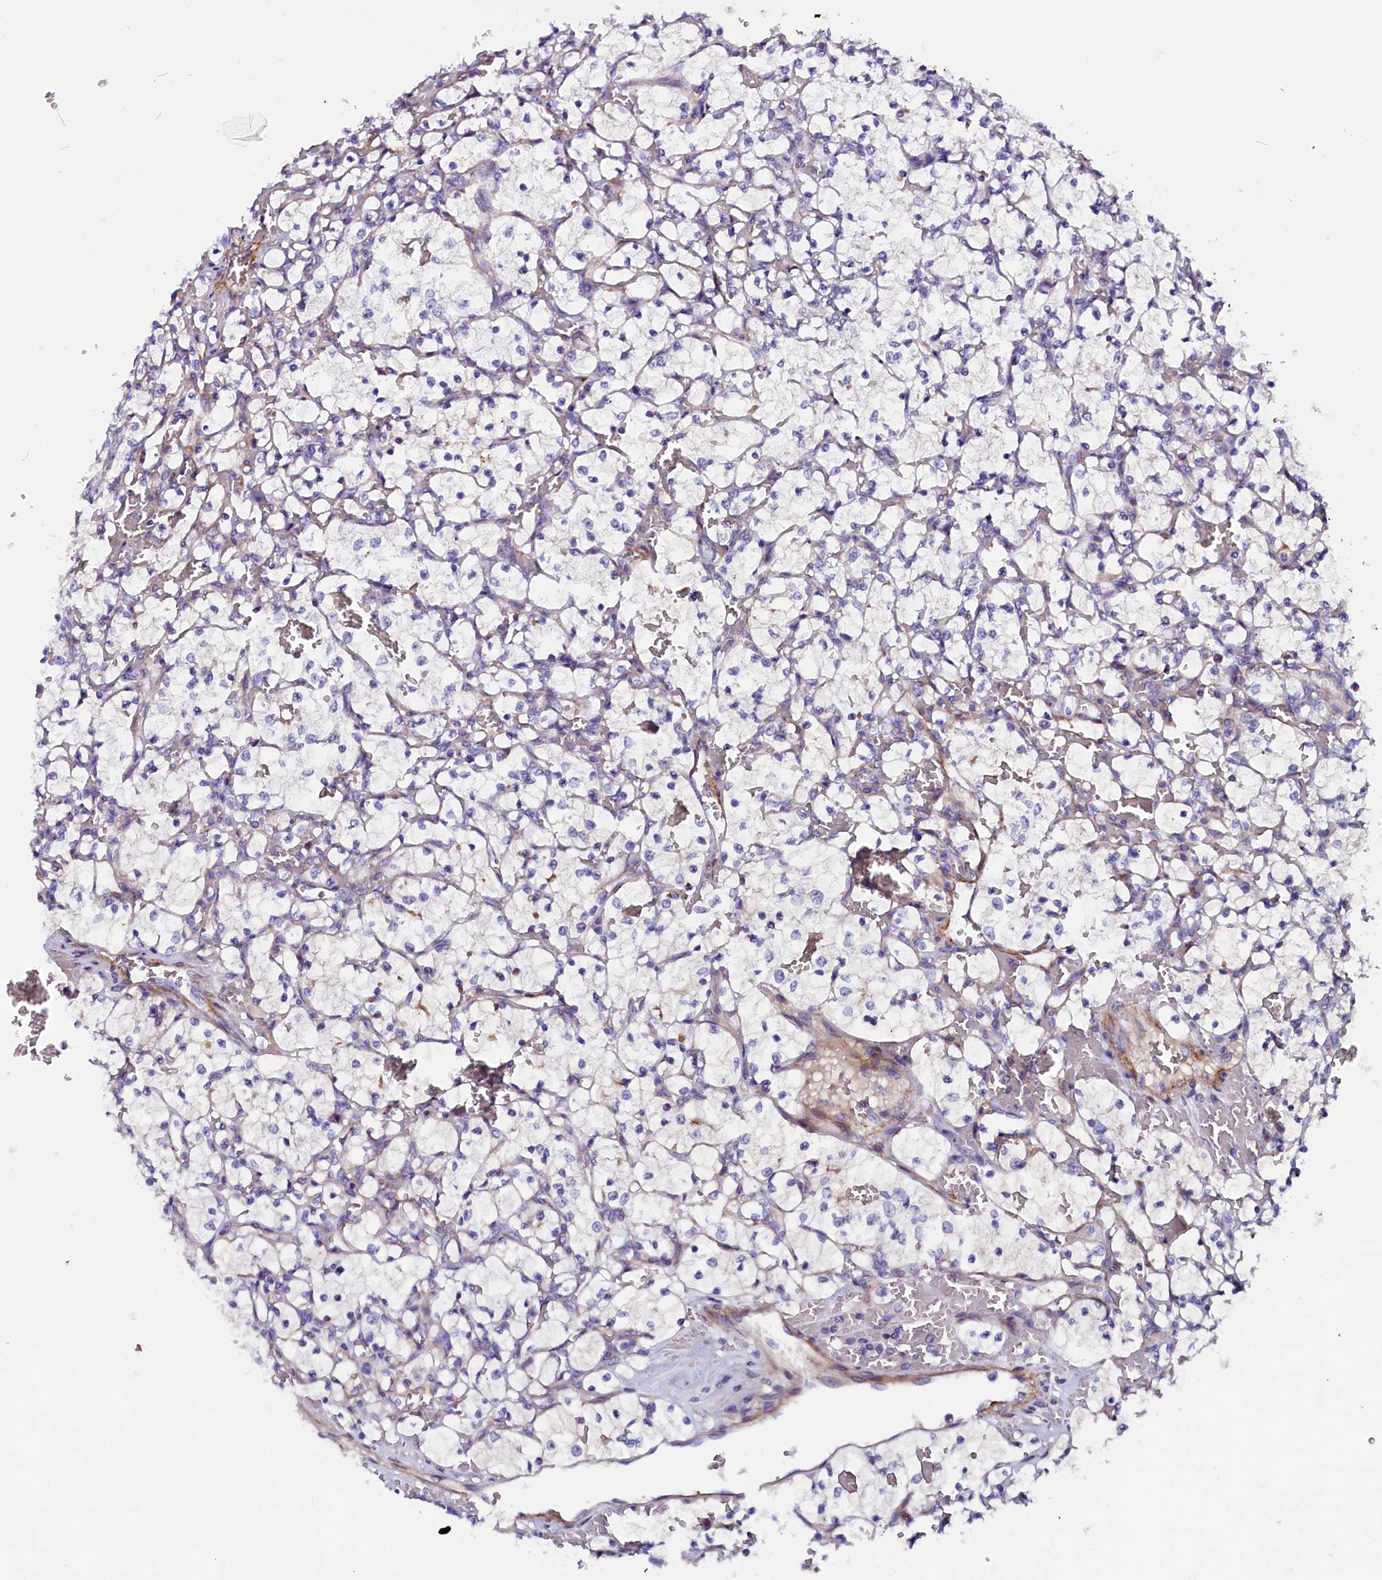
{"staining": {"intensity": "negative", "quantity": "none", "location": "none"}, "tissue": "renal cancer", "cell_type": "Tumor cells", "image_type": "cancer", "snomed": [{"axis": "morphology", "description": "Adenocarcinoma, NOS"}, {"axis": "topography", "description": "Kidney"}], "caption": "Immunohistochemistry (IHC) micrograph of neoplastic tissue: renal cancer stained with DAB (3,3'-diaminobenzidine) reveals no significant protein expression in tumor cells.", "gene": "ZNF749", "patient": {"sex": "female", "age": 69}}